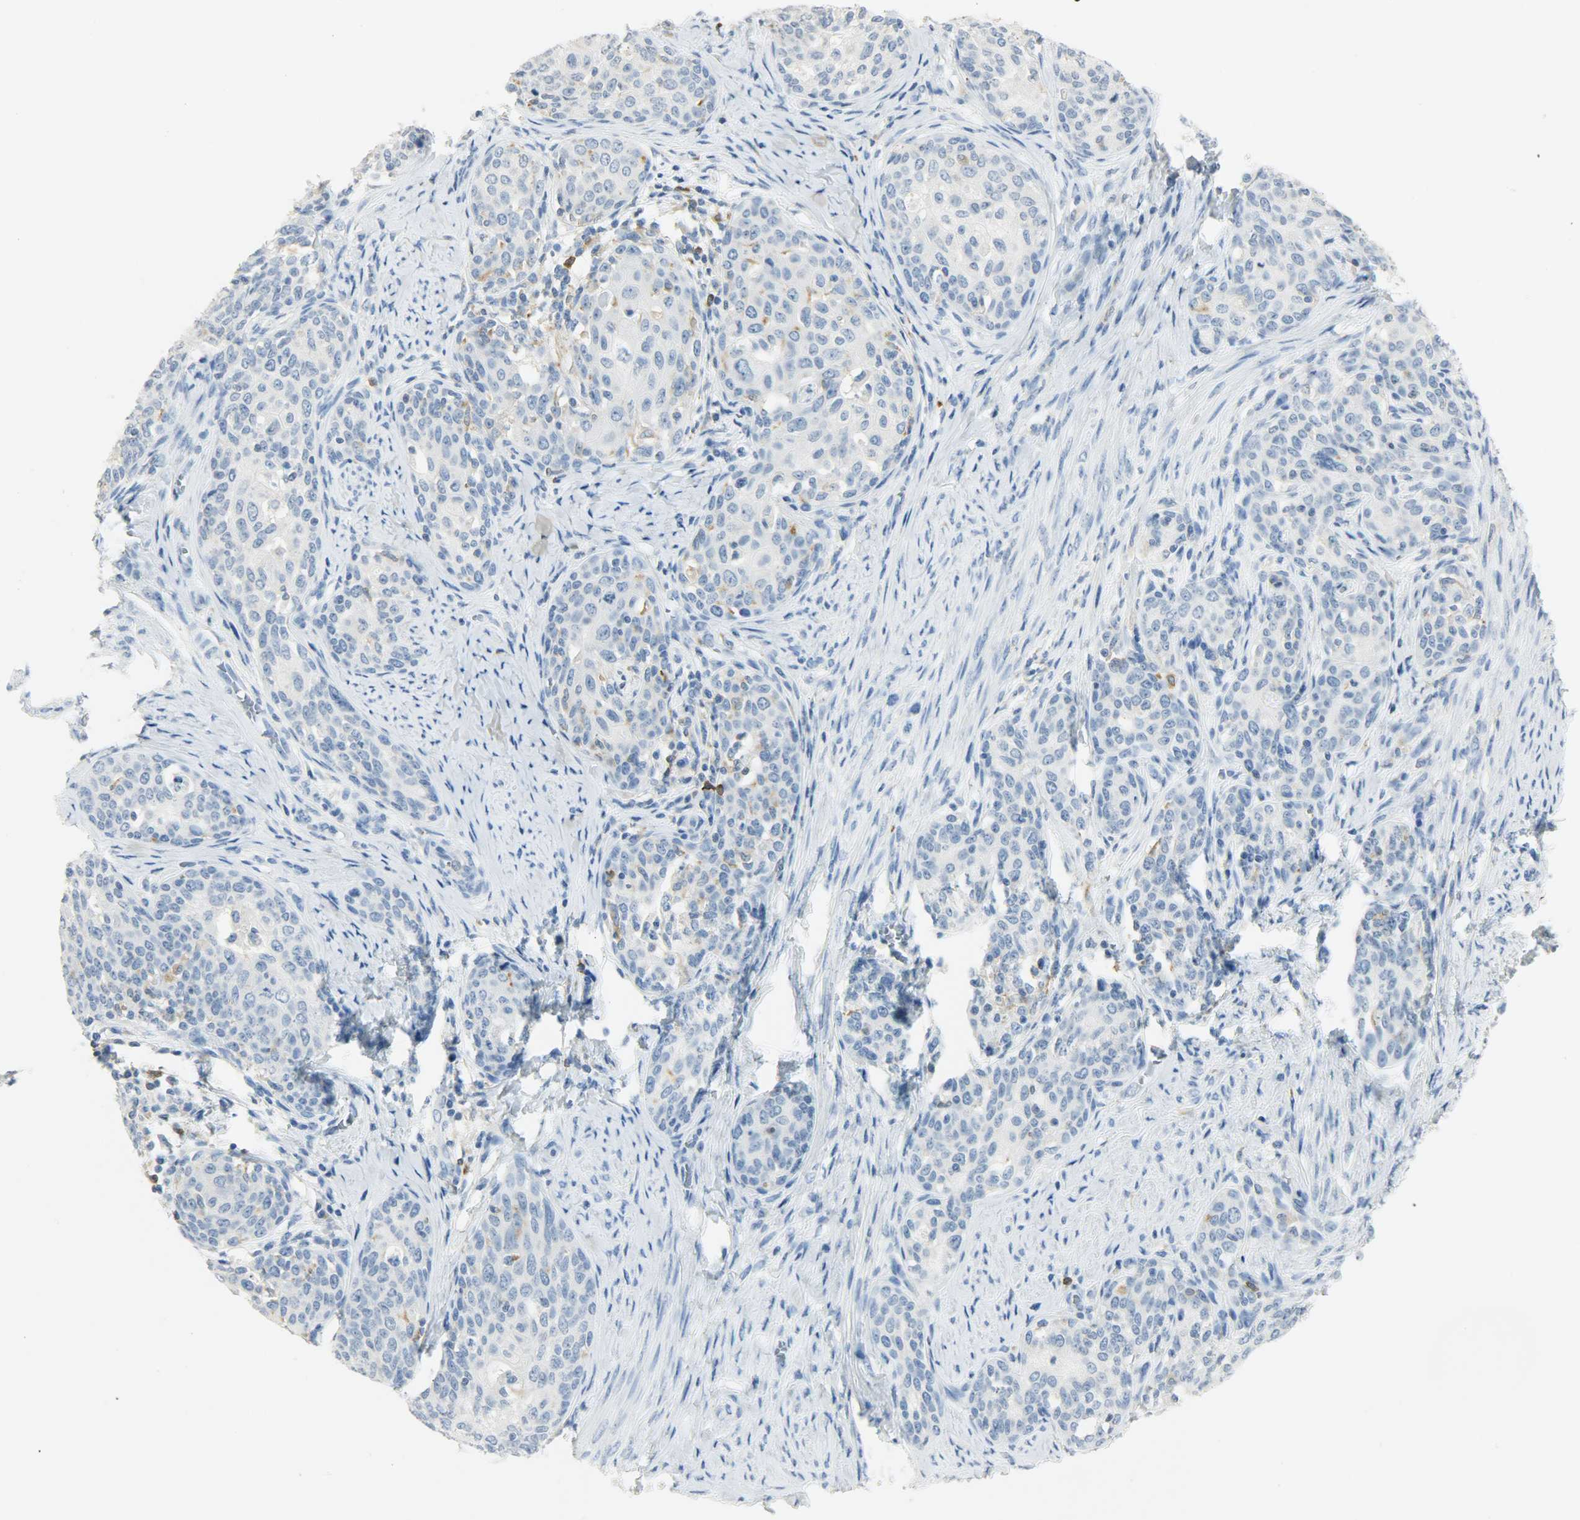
{"staining": {"intensity": "negative", "quantity": "none", "location": "none"}, "tissue": "cervical cancer", "cell_type": "Tumor cells", "image_type": "cancer", "snomed": [{"axis": "morphology", "description": "Squamous cell carcinoma, NOS"}, {"axis": "morphology", "description": "Adenocarcinoma, NOS"}, {"axis": "topography", "description": "Cervix"}], "caption": "A high-resolution image shows IHC staining of cervical cancer, which shows no significant positivity in tumor cells.", "gene": "PTPN6", "patient": {"sex": "female", "age": 52}}